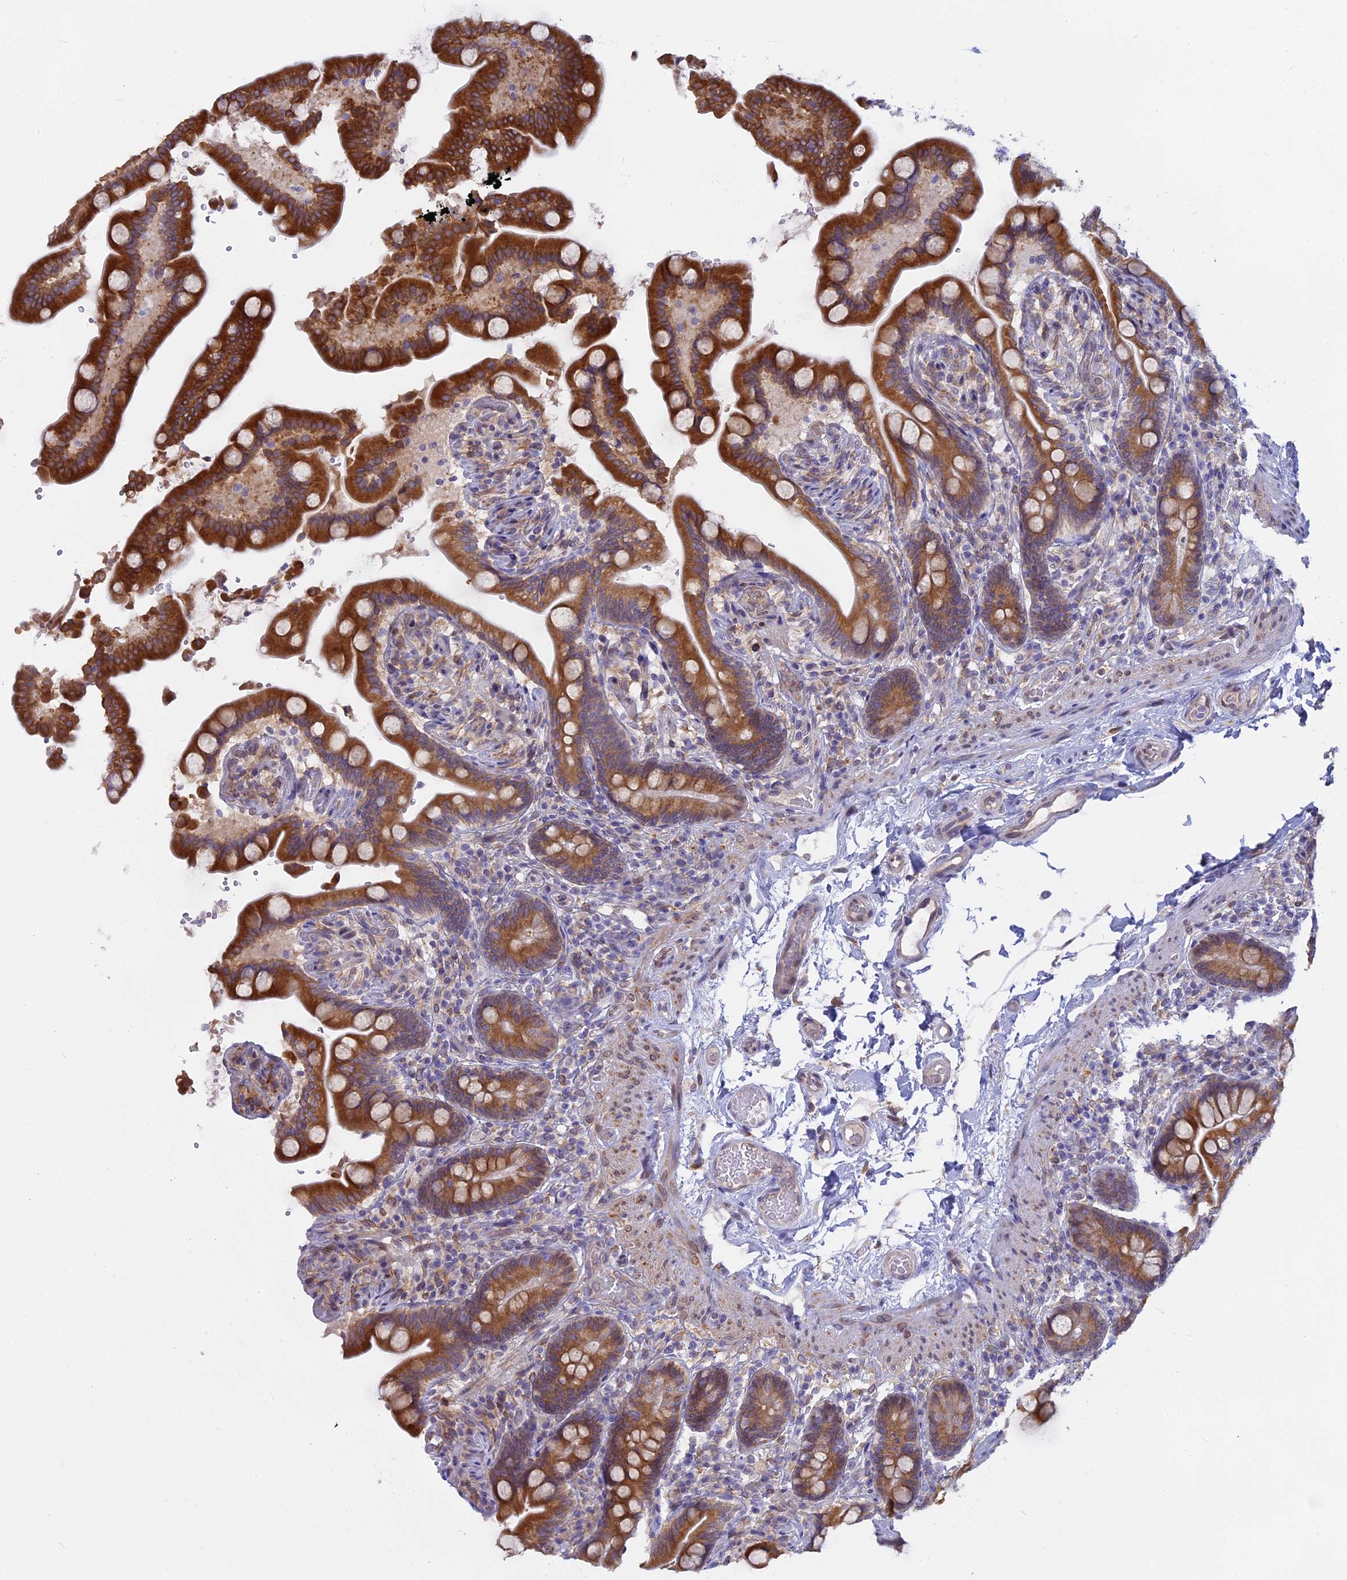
{"staining": {"intensity": "weak", "quantity": ">75%", "location": "cytoplasmic/membranous"}, "tissue": "colon", "cell_type": "Endothelial cells", "image_type": "normal", "snomed": [{"axis": "morphology", "description": "Normal tissue, NOS"}, {"axis": "topography", "description": "Smooth muscle"}, {"axis": "topography", "description": "Colon"}], "caption": "A micrograph of colon stained for a protein shows weak cytoplasmic/membranous brown staining in endothelial cells. Immunohistochemistry (ihc) stains the protein in brown and the nuclei are stained blue.", "gene": "TLCD1", "patient": {"sex": "male", "age": 73}}